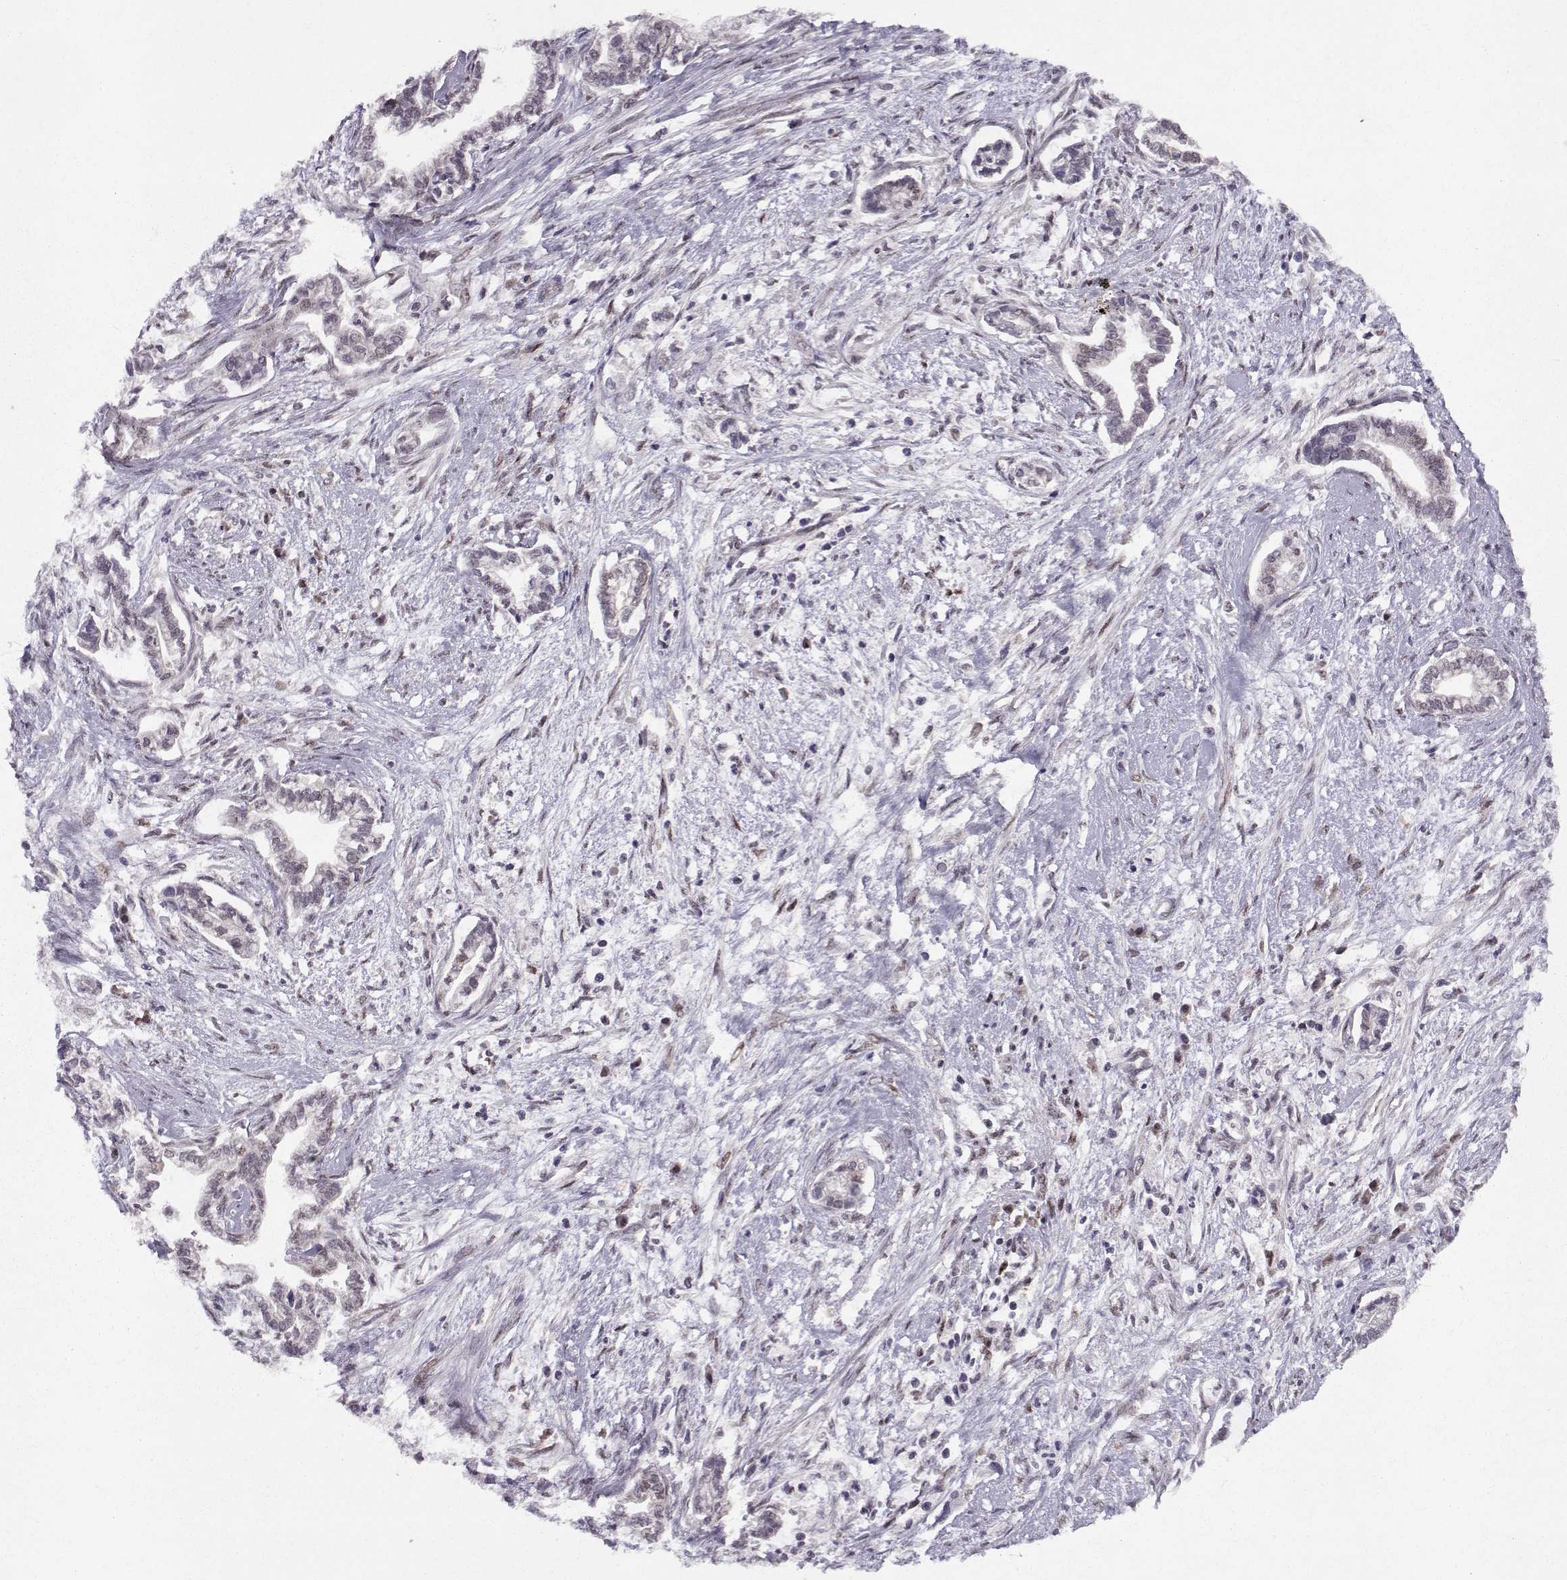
{"staining": {"intensity": "negative", "quantity": "none", "location": "none"}, "tissue": "cervical cancer", "cell_type": "Tumor cells", "image_type": "cancer", "snomed": [{"axis": "morphology", "description": "Adenocarcinoma, NOS"}, {"axis": "topography", "description": "Cervix"}], "caption": "Immunohistochemistry histopathology image of cervical cancer stained for a protein (brown), which exhibits no expression in tumor cells.", "gene": "CDK4", "patient": {"sex": "female", "age": 62}}